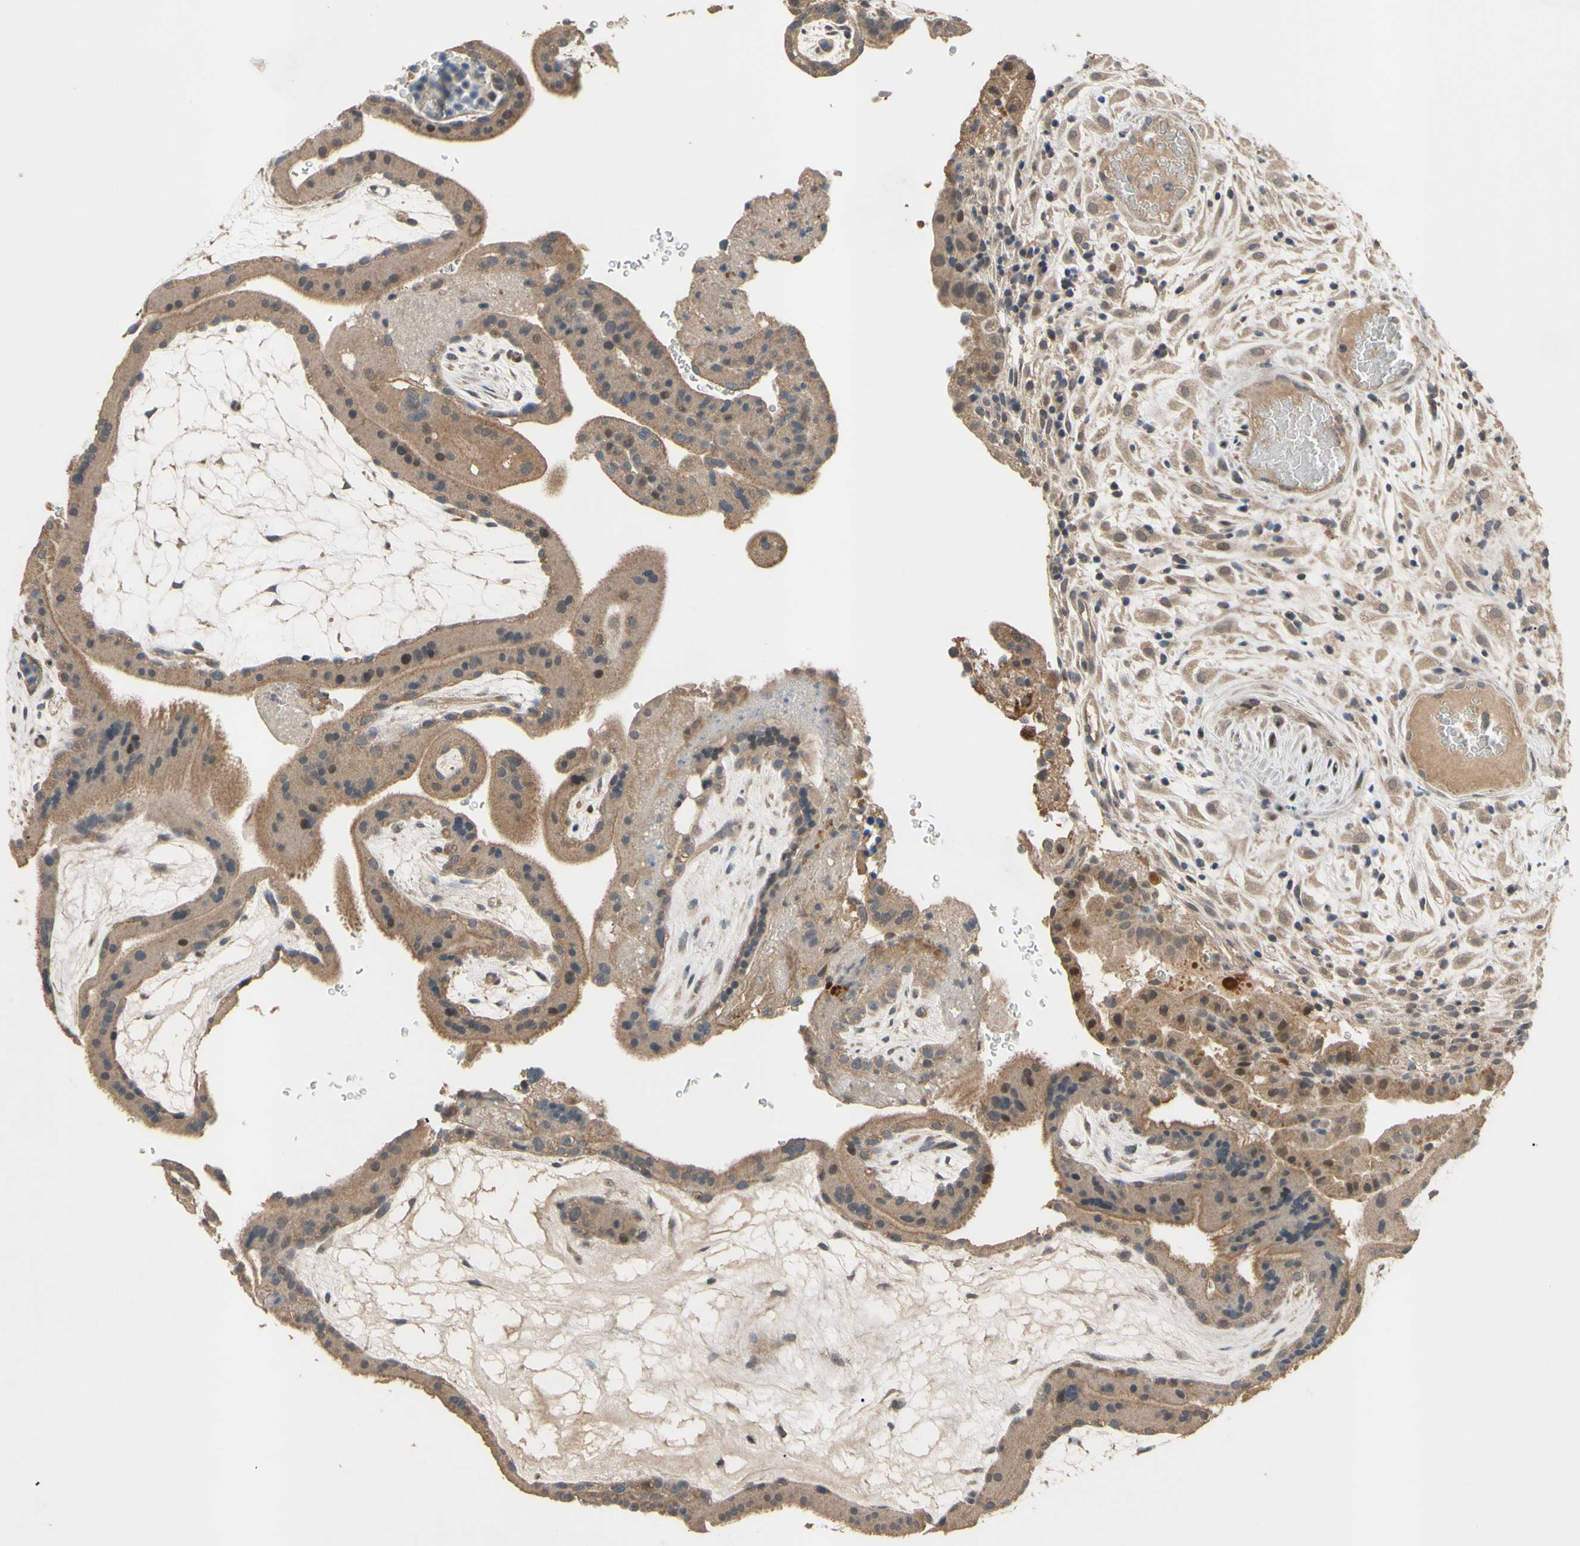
{"staining": {"intensity": "weak", "quantity": ">75%", "location": "cytoplasmic/membranous"}, "tissue": "placenta", "cell_type": "Decidual cells", "image_type": "normal", "snomed": [{"axis": "morphology", "description": "Normal tissue, NOS"}, {"axis": "topography", "description": "Placenta"}], "caption": "Immunohistochemistry (IHC) (DAB) staining of unremarkable placenta demonstrates weak cytoplasmic/membranous protein staining in about >75% of decidual cells.", "gene": "CD164", "patient": {"sex": "female", "age": 19}}